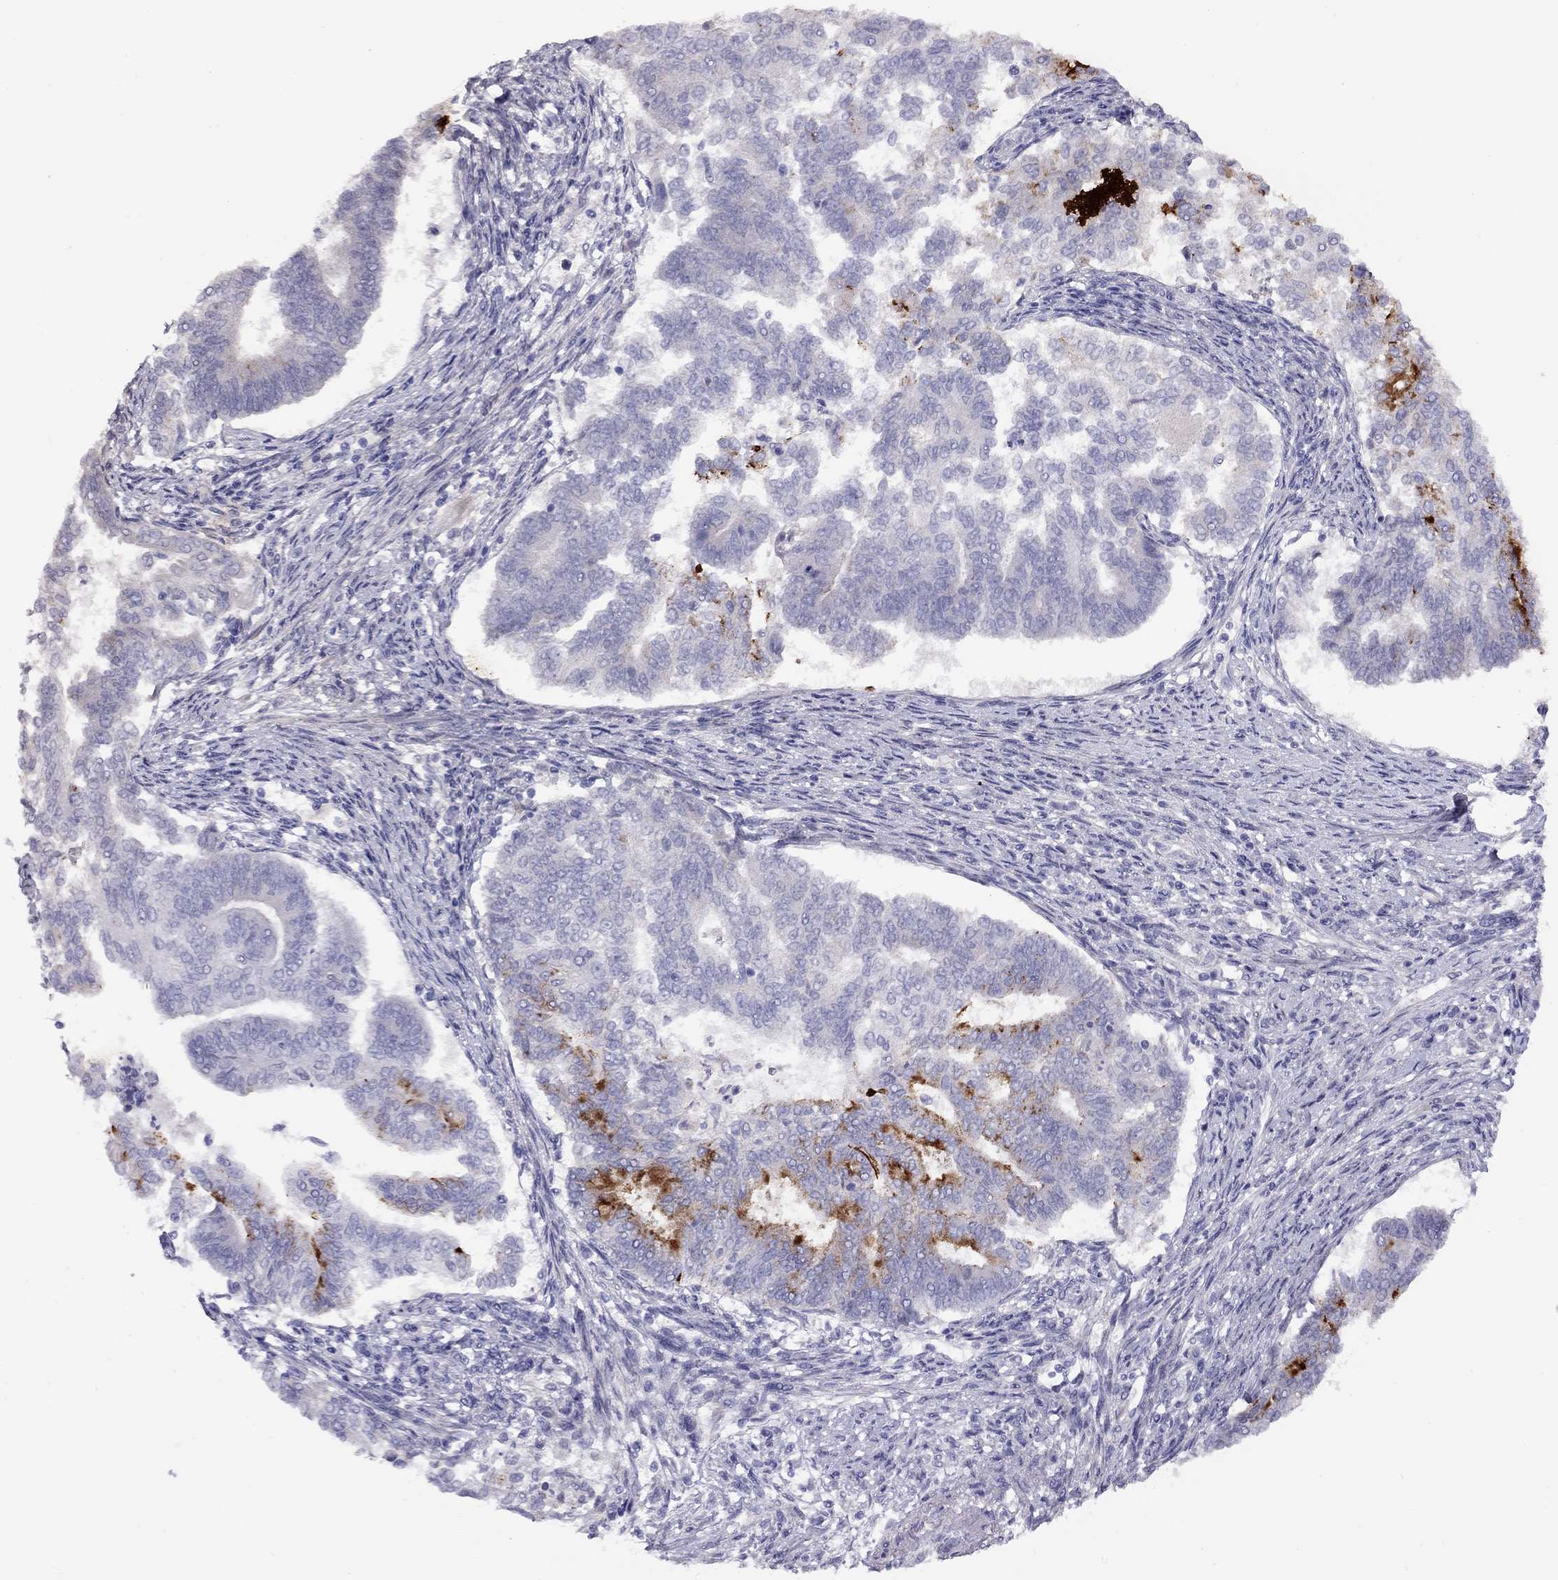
{"staining": {"intensity": "negative", "quantity": "none", "location": "none"}, "tissue": "endometrial cancer", "cell_type": "Tumor cells", "image_type": "cancer", "snomed": [{"axis": "morphology", "description": "Adenocarcinoma, NOS"}, {"axis": "topography", "description": "Endometrium"}], "caption": "Micrograph shows no significant protein positivity in tumor cells of endometrial cancer. (Immunohistochemistry (ihc), brightfield microscopy, high magnification).", "gene": "CPNE4", "patient": {"sex": "female", "age": 65}}